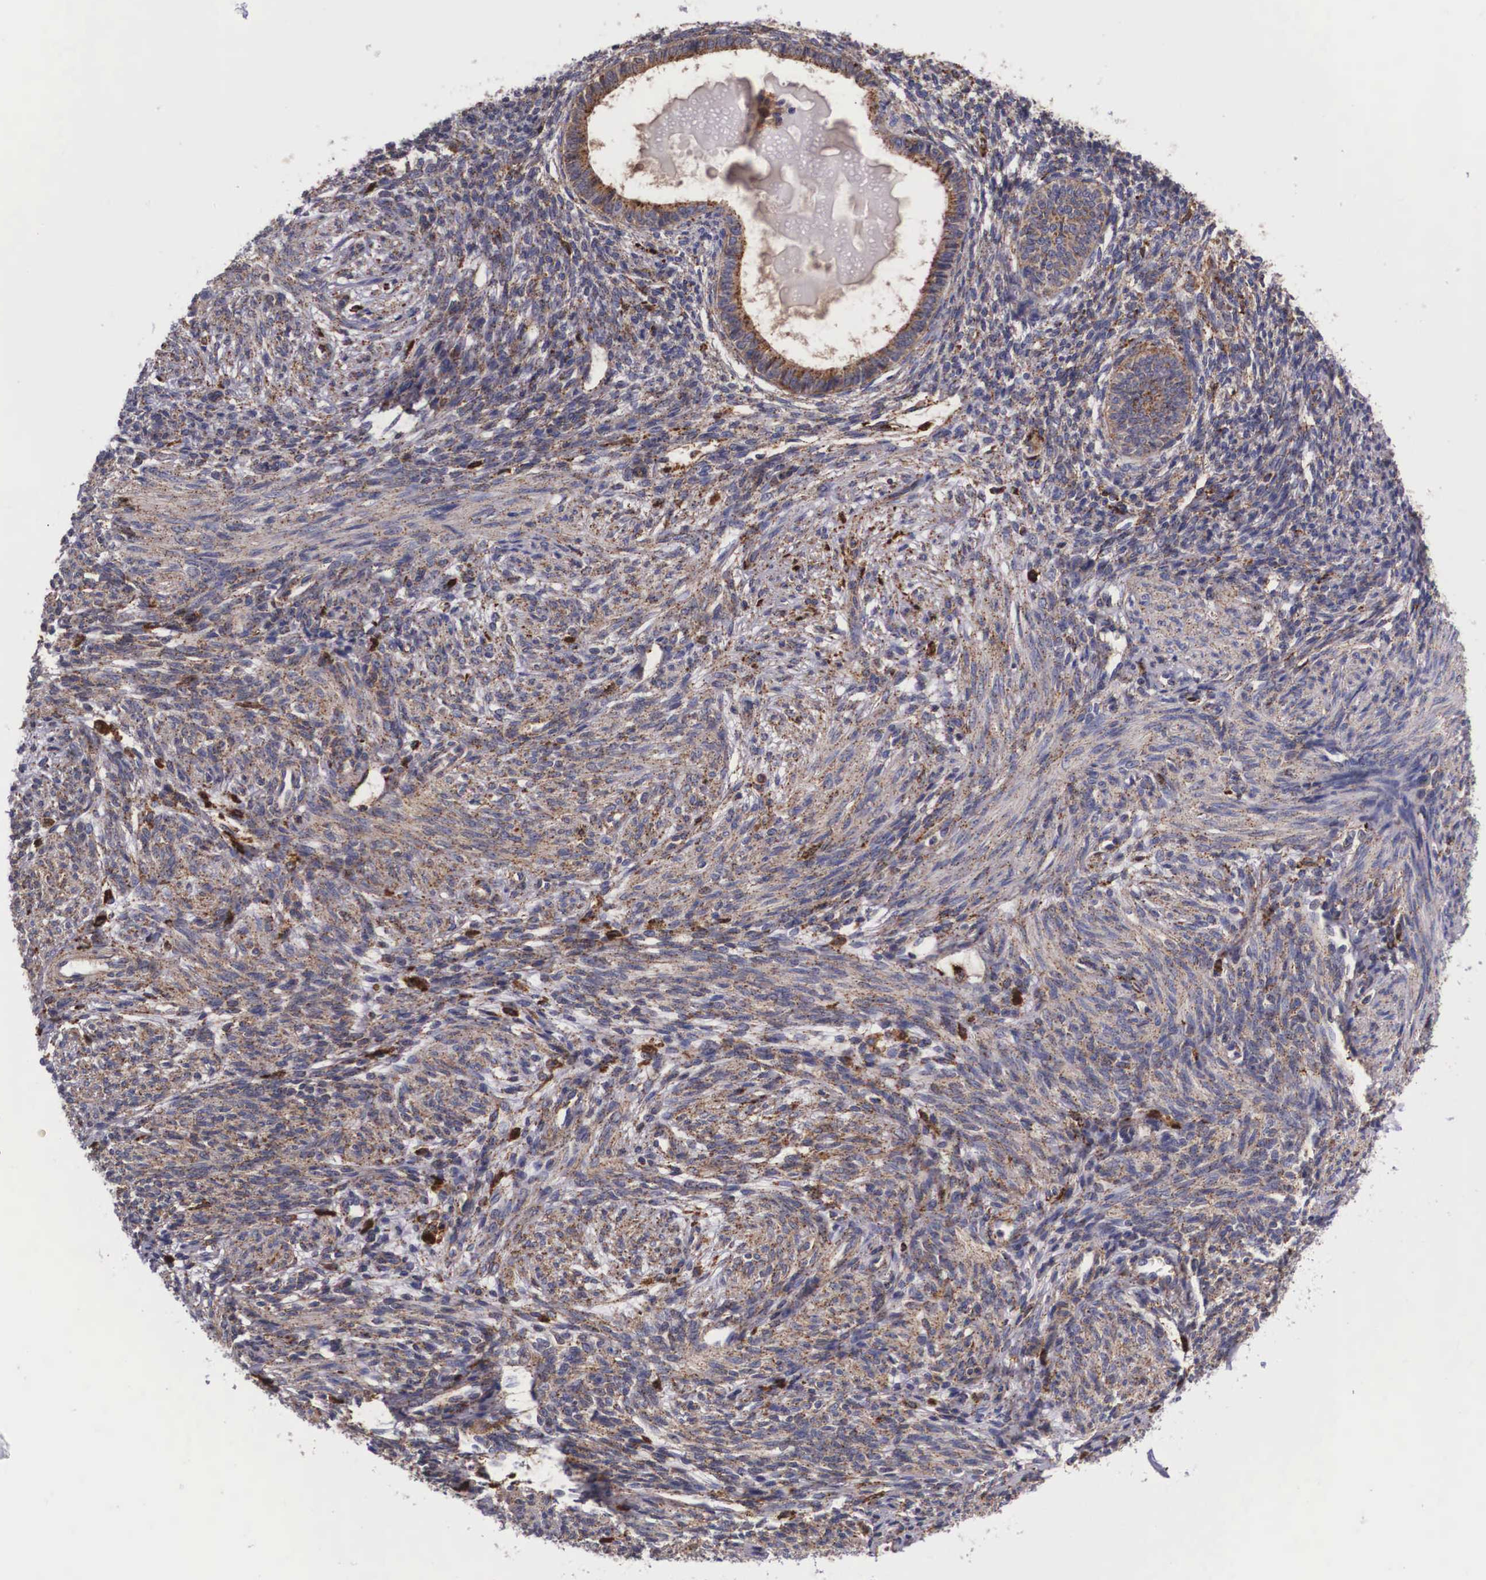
{"staining": {"intensity": "negative", "quantity": "none", "location": "none"}, "tissue": "endometrium", "cell_type": "Cells in endometrial stroma", "image_type": "normal", "snomed": [{"axis": "morphology", "description": "Normal tissue, NOS"}, {"axis": "topography", "description": "Endometrium"}], "caption": "Immunohistochemical staining of normal endometrium displays no significant positivity in cells in endometrial stroma. (DAB IHC visualized using brightfield microscopy, high magnification).", "gene": "NAGA", "patient": {"sex": "female", "age": 82}}